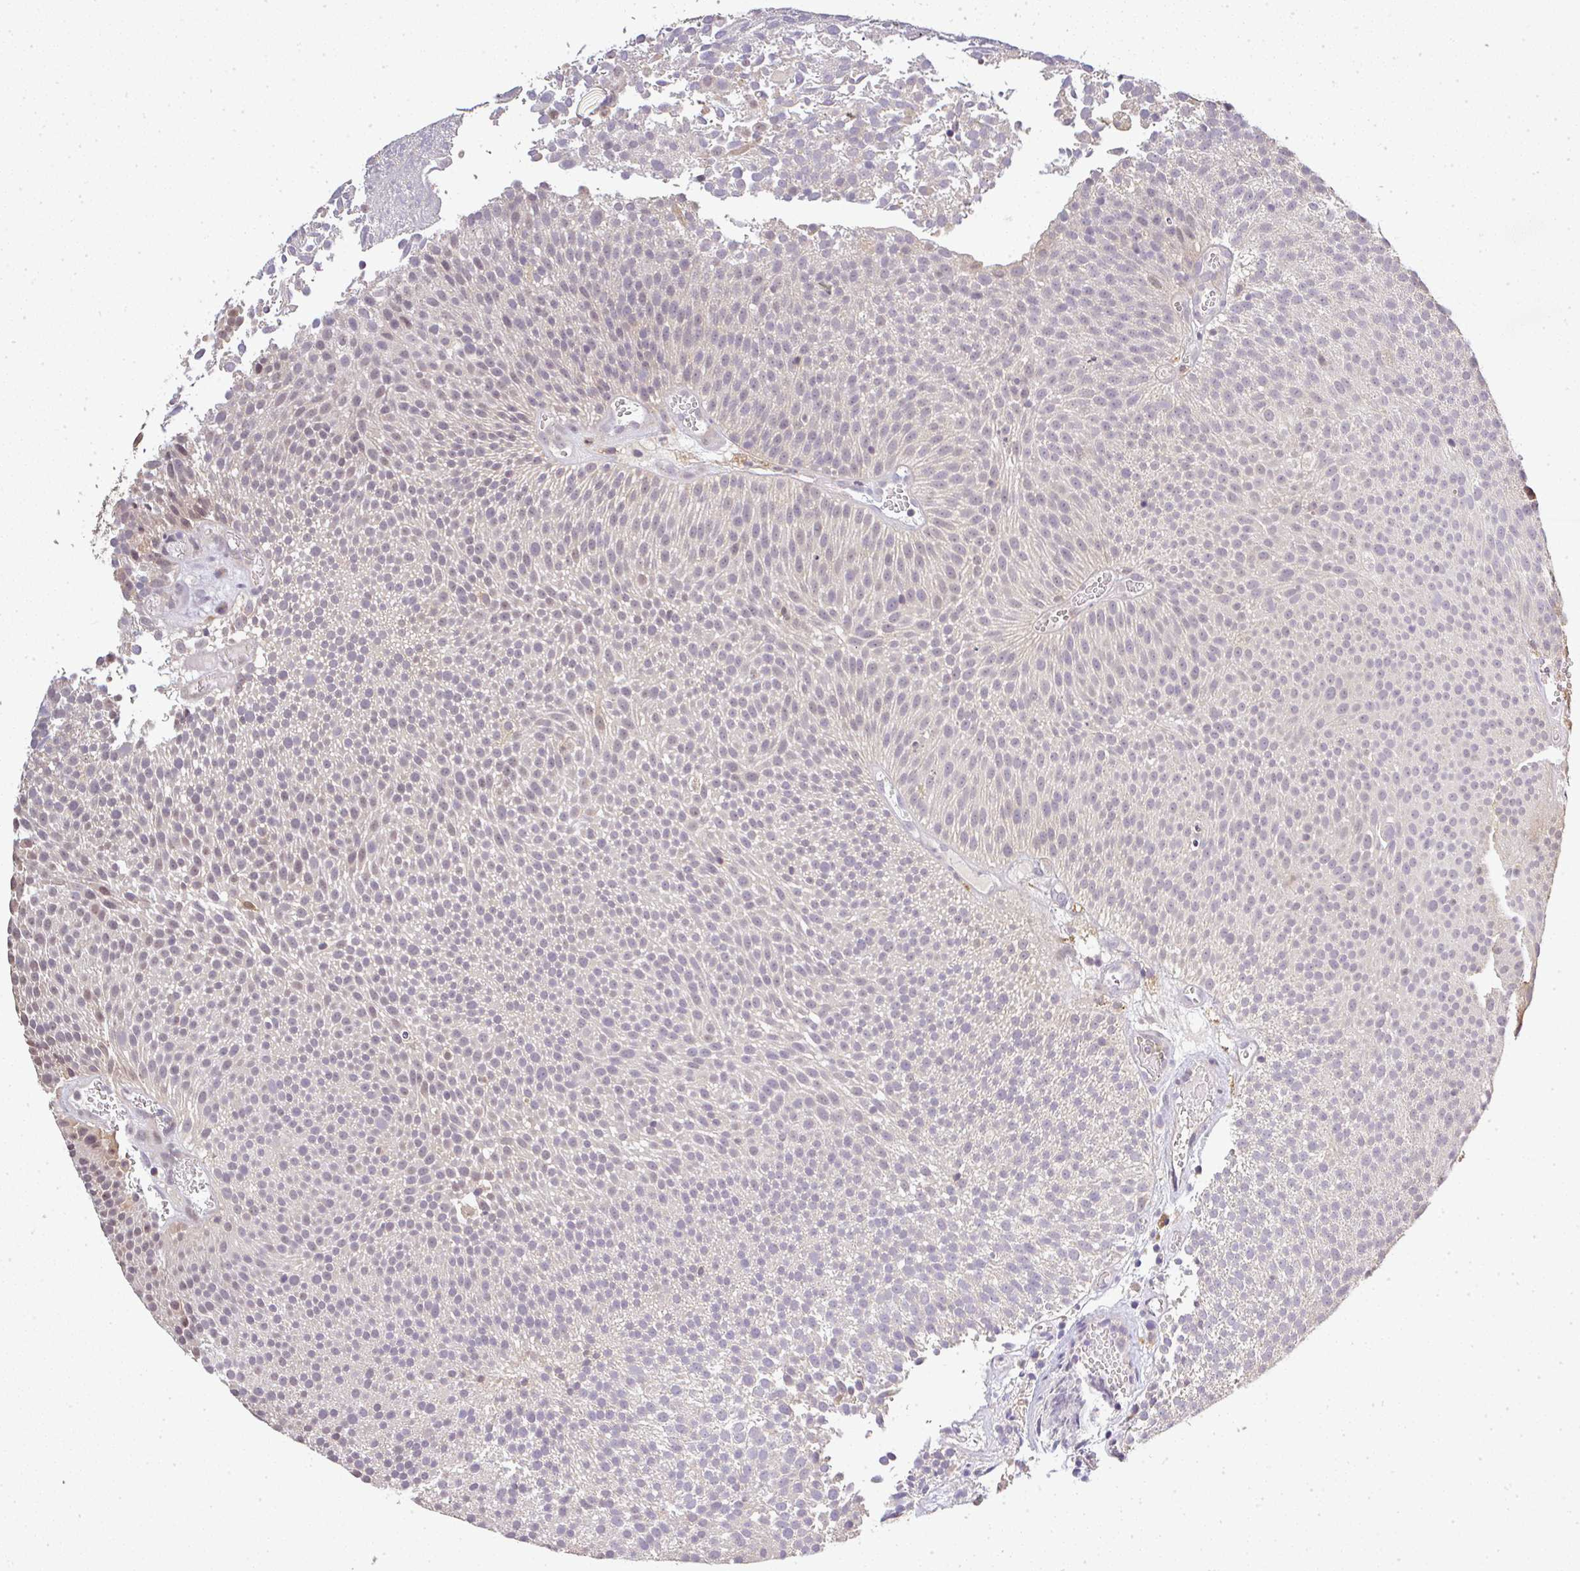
{"staining": {"intensity": "negative", "quantity": "none", "location": "none"}, "tissue": "urothelial cancer", "cell_type": "Tumor cells", "image_type": "cancer", "snomed": [{"axis": "morphology", "description": "Urothelial carcinoma, Low grade"}, {"axis": "topography", "description": "Urinary bladder"}], "caption": "IHC histopathology image of neoplastic tissue: urothelial cancer stained with DAB reveals no significant protein positivity in tumor cells.", "gene": "FAM153A", "patient": {"sex": "female", "age": 79}}